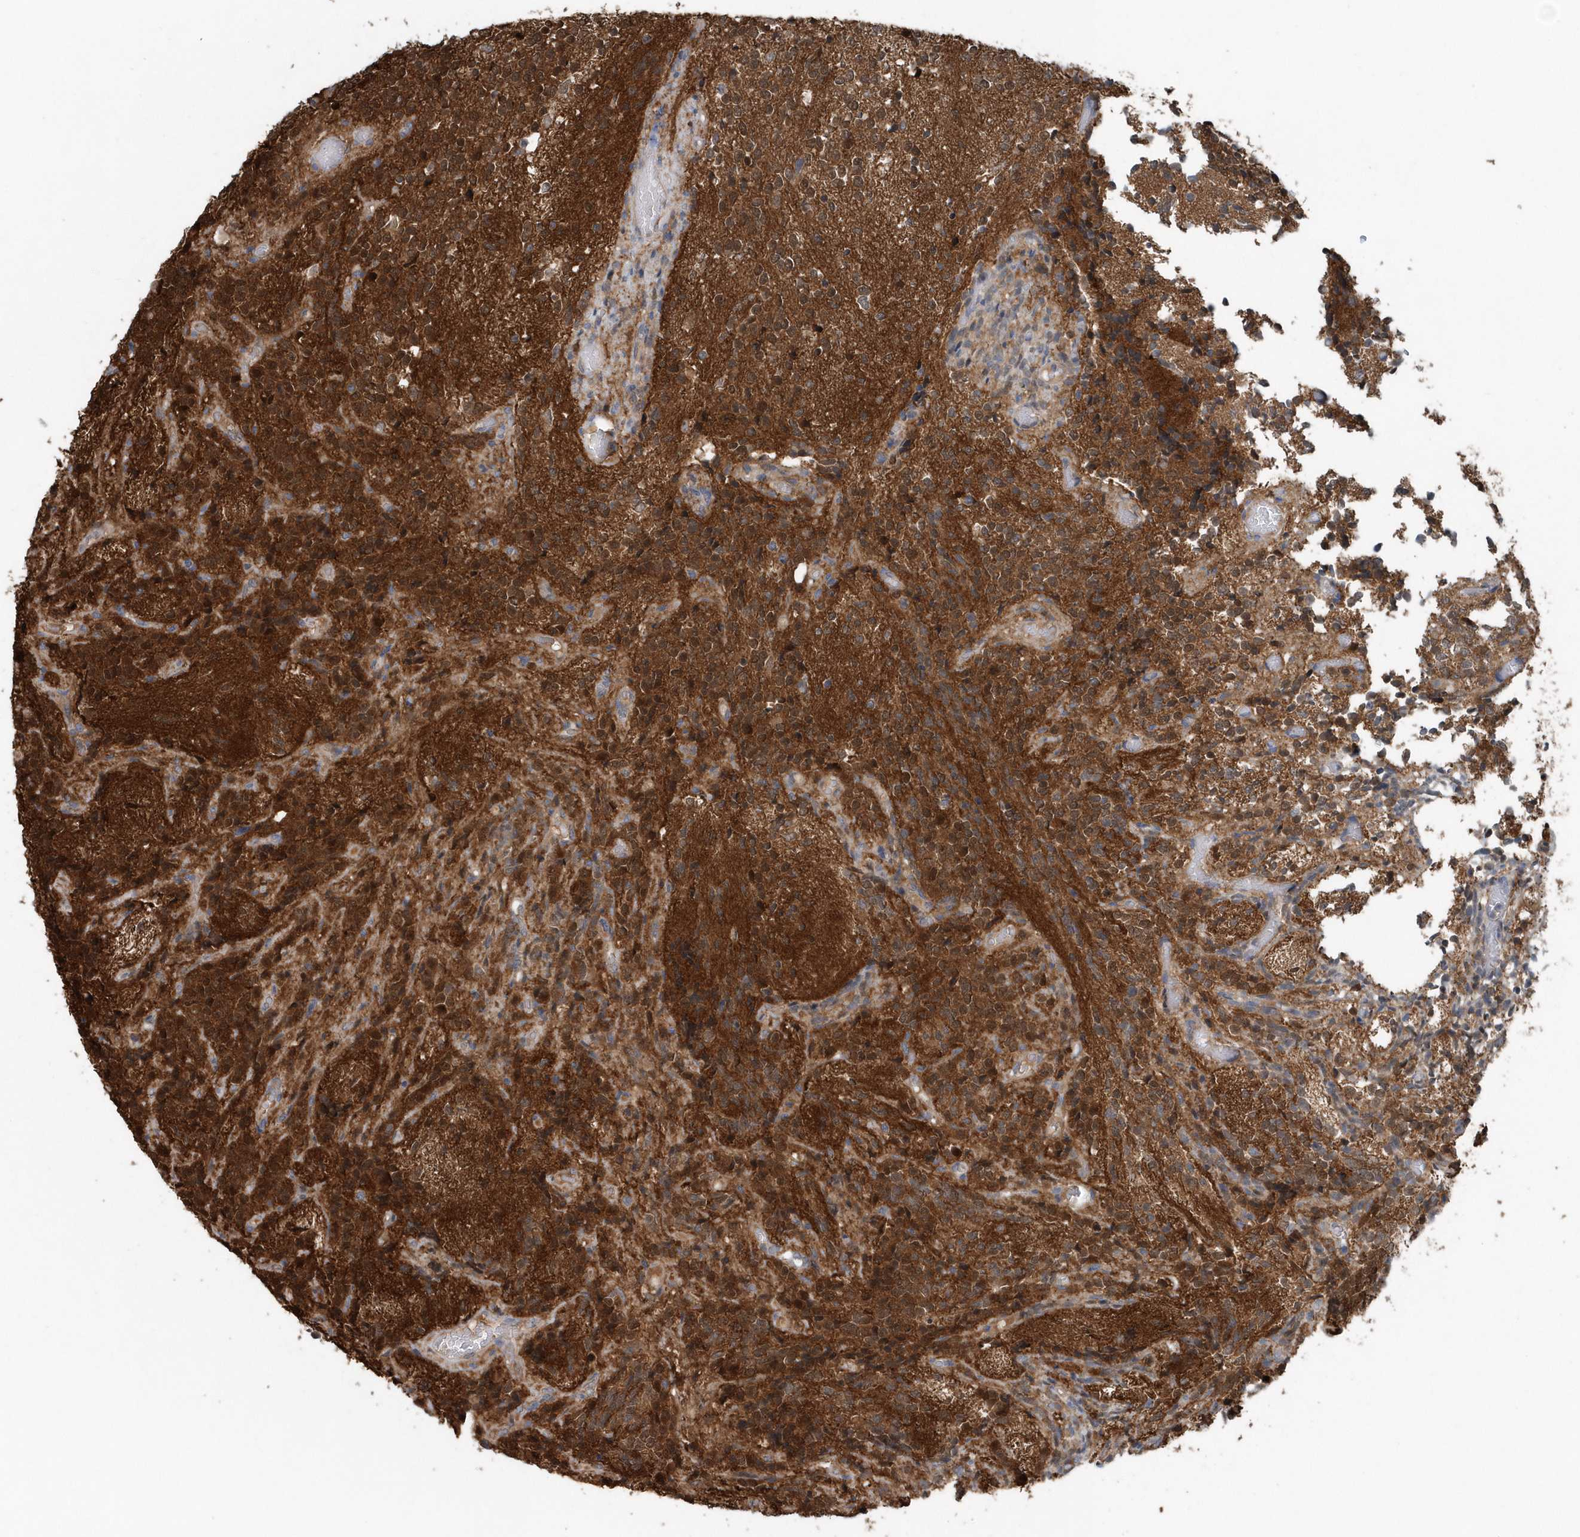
{"staining": {"intensity": "strong", "quantity": ">75%", "location": "cytoplasmic/membranous"}, "tissue": "glioma", "cell_type": "Tumor cells", "image_type": "cancer", "snomed": [{"axis": "morphology", "description": "Glioma, malignant, Low grade"}, {"axis": "topography", "description": "Brain"}], "caption": "Low-grade glioma (malignant) was stained to show a protein in brown. There is high levels of strong cytoplasmic/membranous expression in approximately >75% of tumor cells.", "gene": "PFN2", "patient": {"sex": "female", "age": 1}}